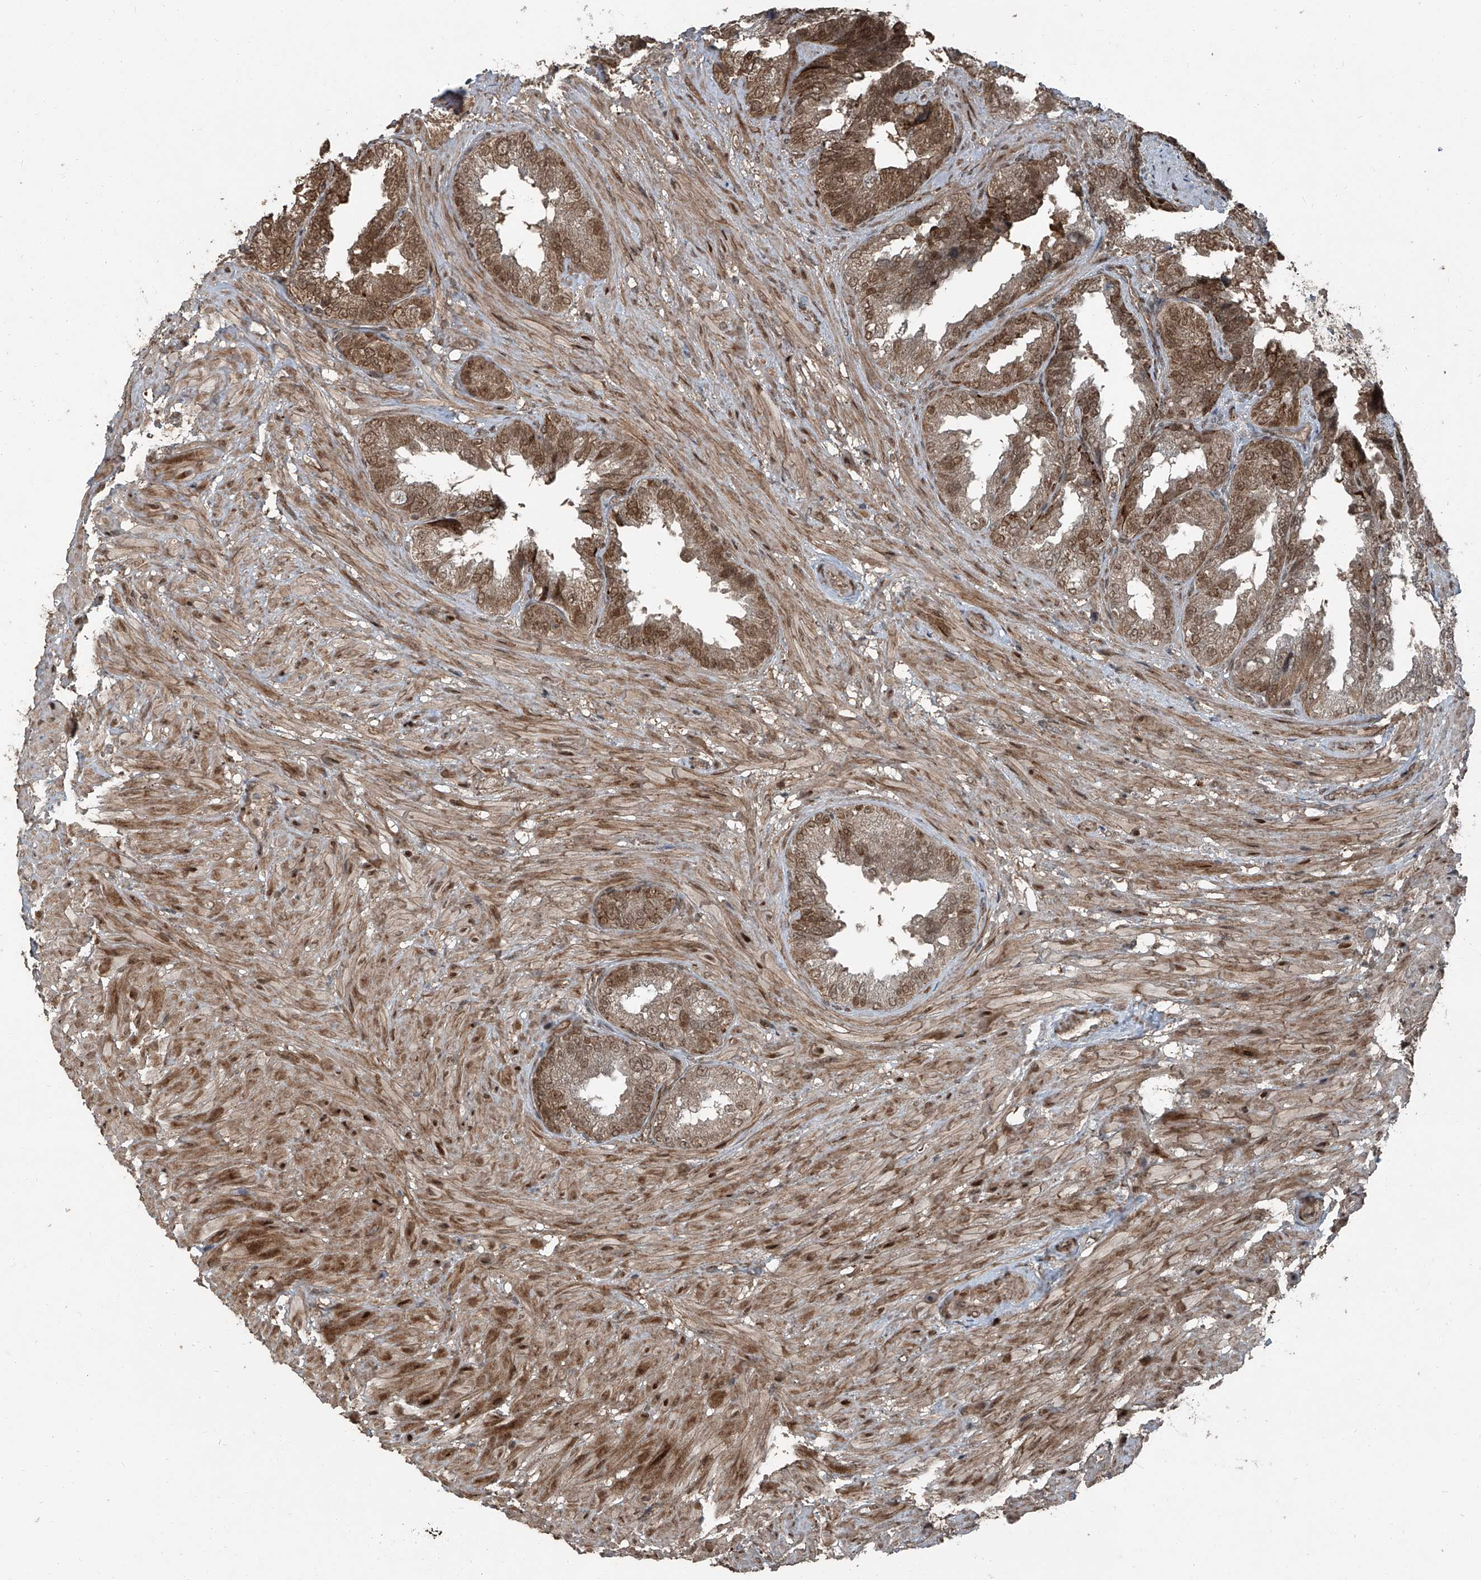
{"staining": {"intensity": "moderate", "quantity": ">75%", "location": "cytoplasmic/membranous,nuclear"}, "tissue": "seminal vesicle", "cell_type": "Glandular cells", "image_type": "normal", "snomed": [{"axis": "morphology", "description": "Normal tissue, NOS"}, {"axis": "topography", "description": "Seminal veicle"}, {"axis": "topography", "description": "Peripheral nerve tissue"}], "caption": "IHC micrograph of unremarkable seminal vesicle stained for a protein (brown), which displays medium levels of moderate cytoplasmic/membranous,nuclear staining in approximately >75% of glandular cells.", "gene": "ZNF570", "patient": {"sex": "male", "age": 63}}